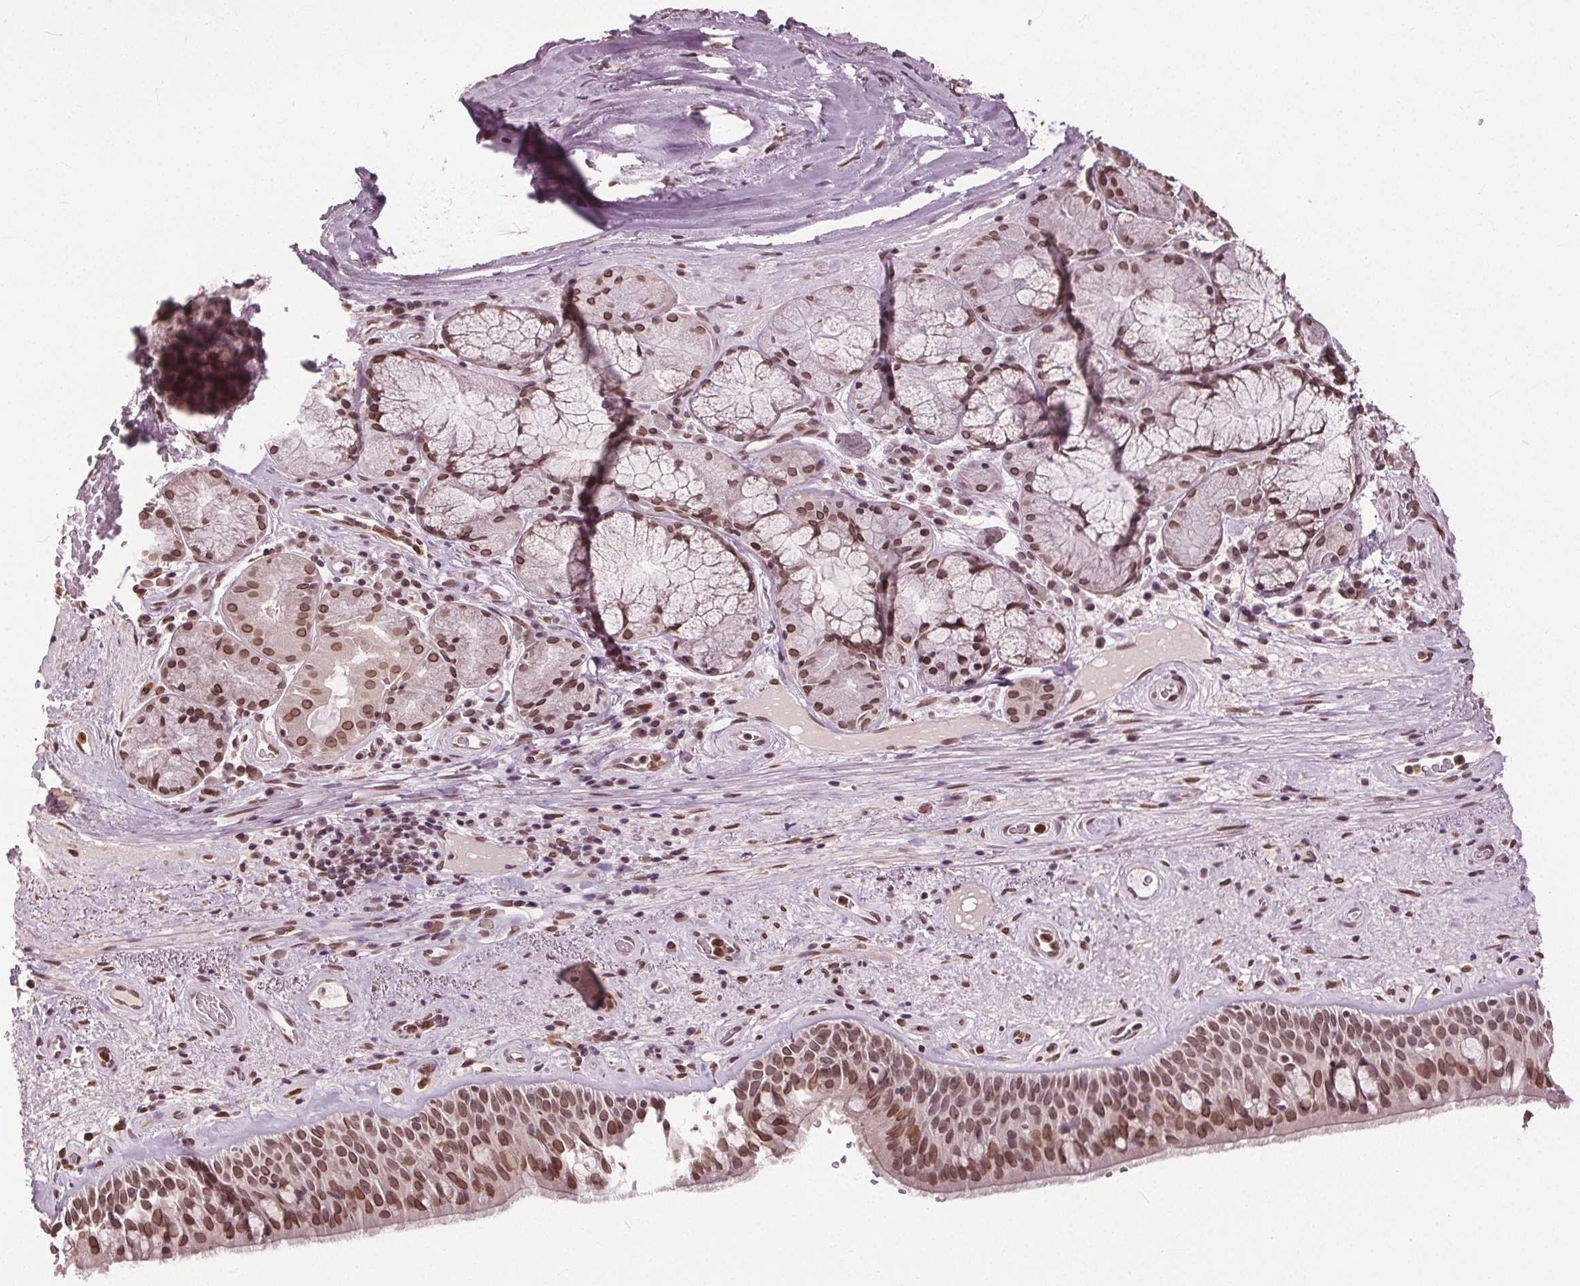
{"staining": {"intensity": "moderate", "quantity": ">75%", "location": "cytoplasmic/membranous,nuclear"}, "tissue": "bronchus", "cell_type": "Respiratory epithelial cells", "image_type": "normal", "snomed": [{"axis": "morphology", "description": "Normal tissue, NOS"}, {"axis": "topography", "description": "Bronchus"}], "caption": "This photomicrograph displays benign bronchus stained with immunohistochemistry to label a protein in brown. The cytoplasmic/membranous,nuclear of respiratory epithelial cells show moderate positivity for the protein. Nuclei are counter-stained blue.", "gene": "TTC39C", "patient": {"sex": "male", "age": 48}}